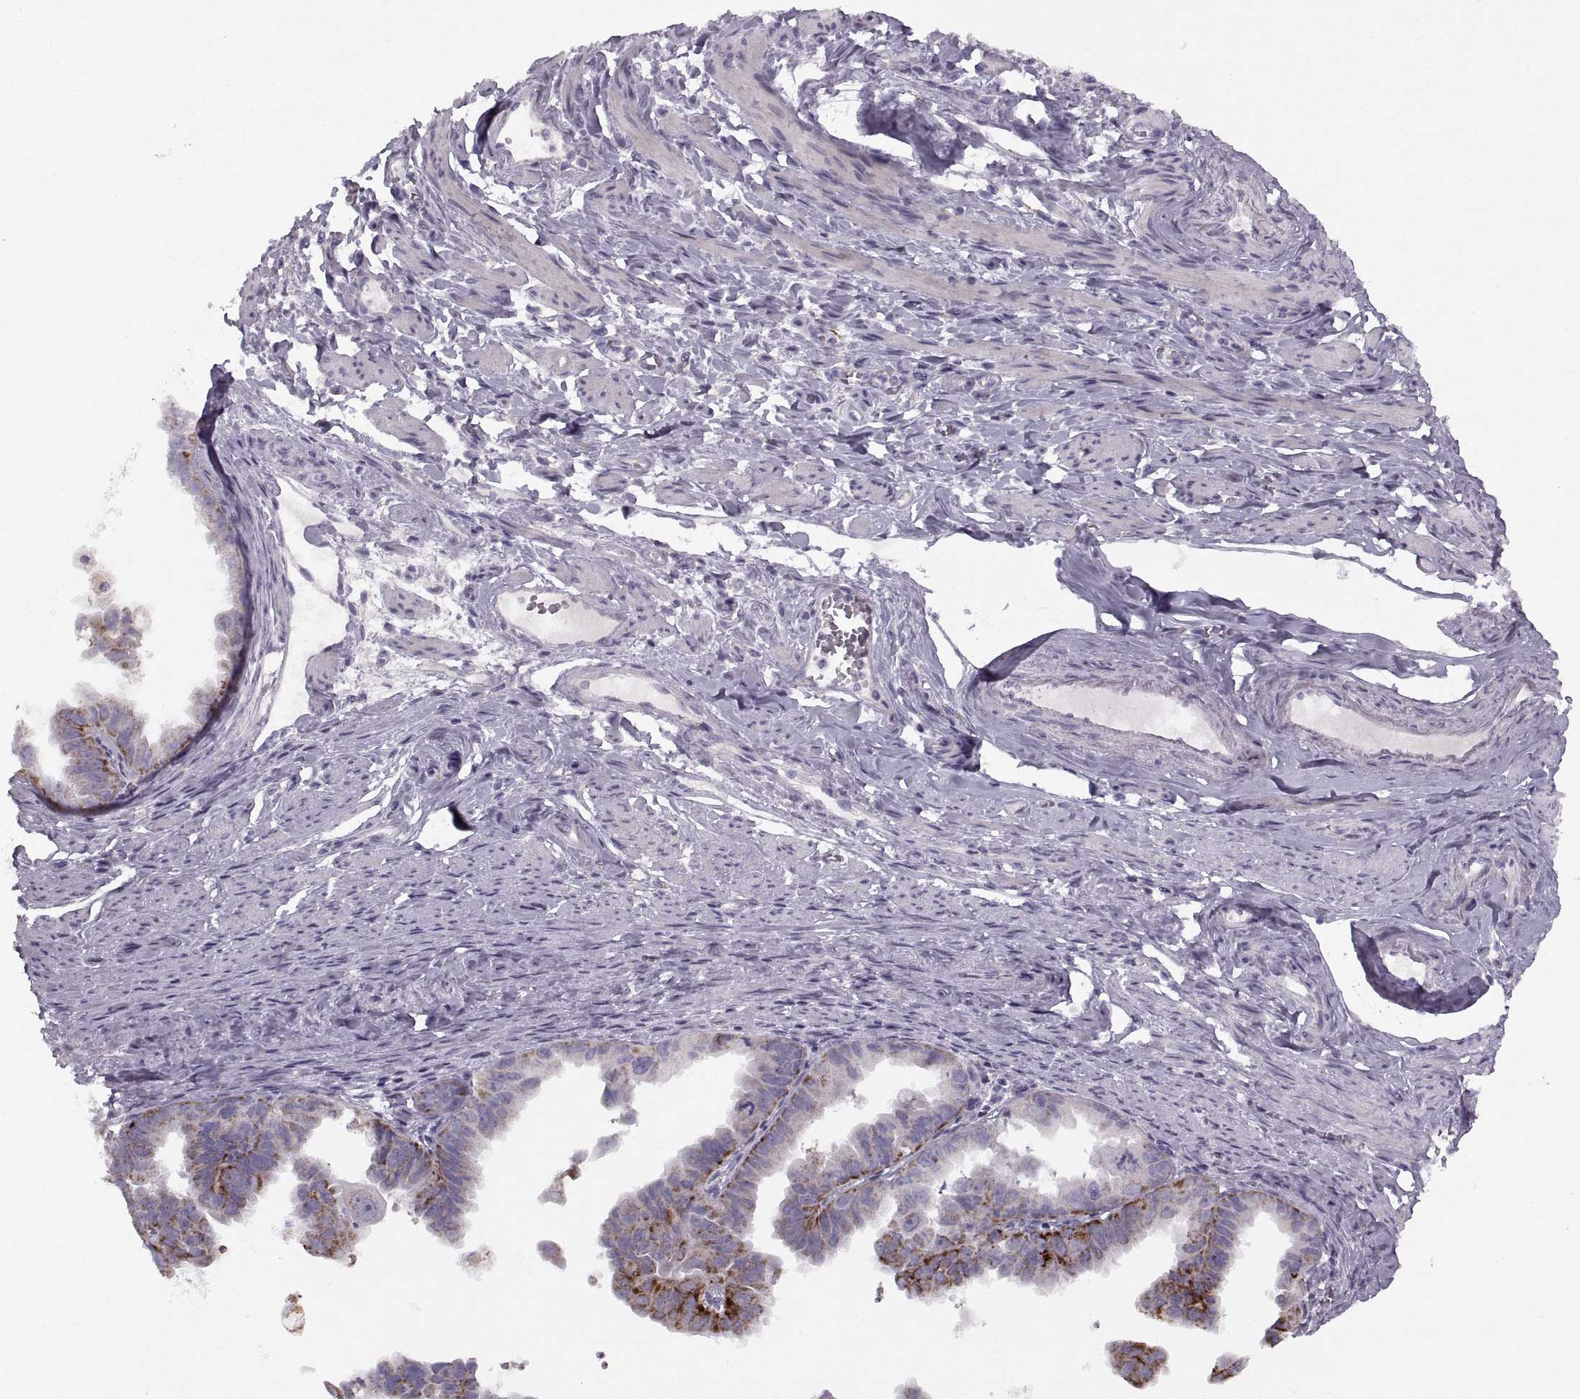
{"staining": {"intensity": "strong", "quantity": "25%-75%", "location": "cytoplasmic/membranous"}, "tissue": "ovarian cancer", "cell_type": "Tumor cells", "image_type": "cancer", "snomed": [{"axis": "morphology", "description": "Carcinoma, endometroid"}, {"axis": "topography", "description": "Ovary"}], "caption": "About 25%-75% of tumor cells in human ovarian cancer (endometroid carcinoma) demonstrate strong cytoplasmic/membranous protein positivity as visualized by brown immunohistochemical staining.", "gene": "PIERCE1", "patient": {"sex": "female", "age": 85}}